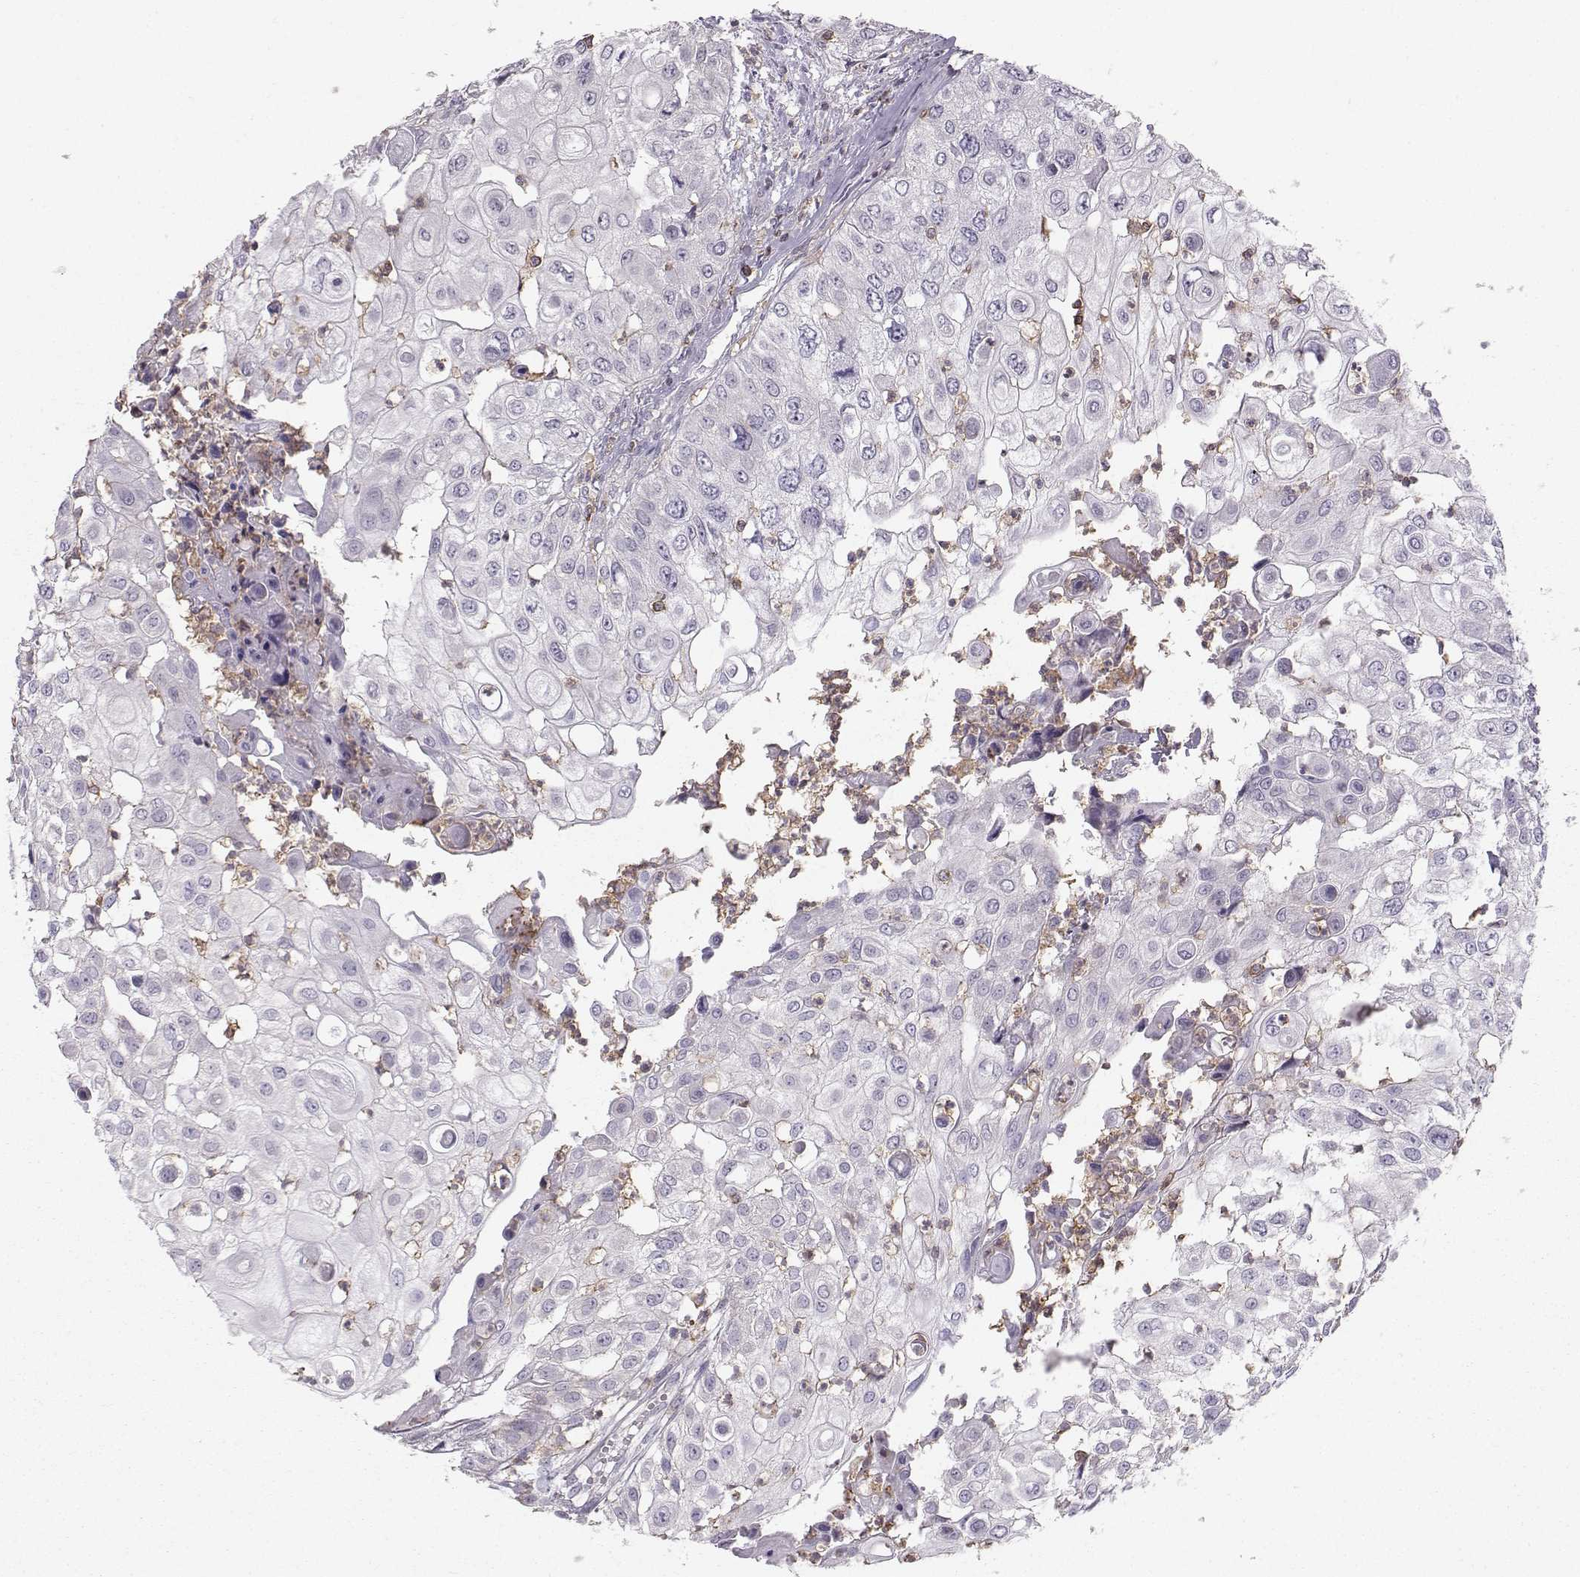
{"staining": {"intensity": "negative", "quantity": "none", "location": "none"}, "tissue": "urothelial cancer", "cell_type": "Tumor cells", "image_type": "cancer", "snomed": [{"axis": "morphology", "description": "Urothelial carcinoma, High grade"}, {"axis": "topography", "description": "Urinary bladder"}], "caption": "High magnification brightfield microscopy of urothelial cancer stained with DAB (3,3'-diaminobenzidine) (brown) and counterstained with hematoxylin (blue): tumor cells show no significant staining.", "gene": "ZBTB32", "patient": {"sex": "female", "age": 79}}